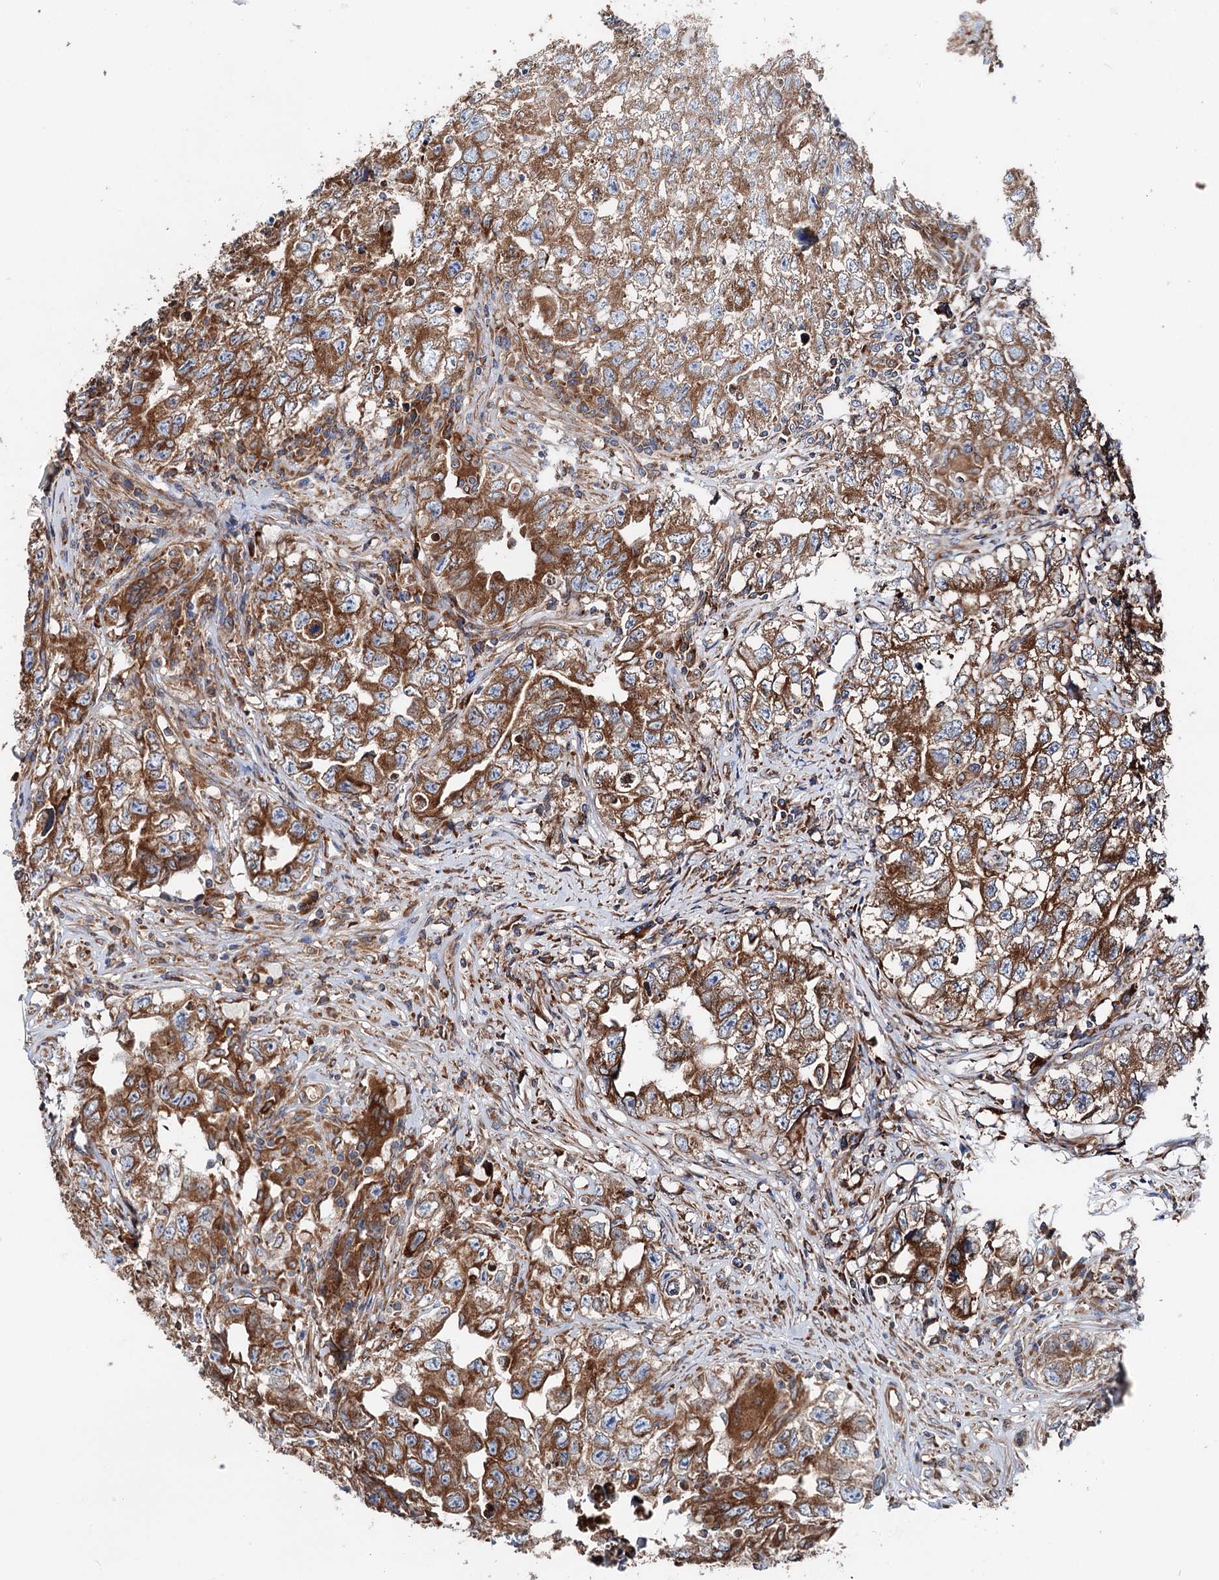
{"staining": {"intensity": "strong", "quantity": ">75%", "location": "cytoplasmic/membranous"}, "tissue": "testis cancer", "cell_type": "Tumor cells", "image_type": "cancer", "snomed": [{"axis": "morphology", "description": "Seminoma, NOS"}, {"axis": "morphology", "description": "Carcinoma, Embryonal, NOS"}, {"axis": "topography", "description": "Testis"}], "caption": "Testis embryonal carcinoma stained with immunohistochemistry shows strong cytoplasmic/membranous positivity in about >75% of tumor cells.", "gene": "ERP29", "patient": {"sex": "male", "age": 43}}